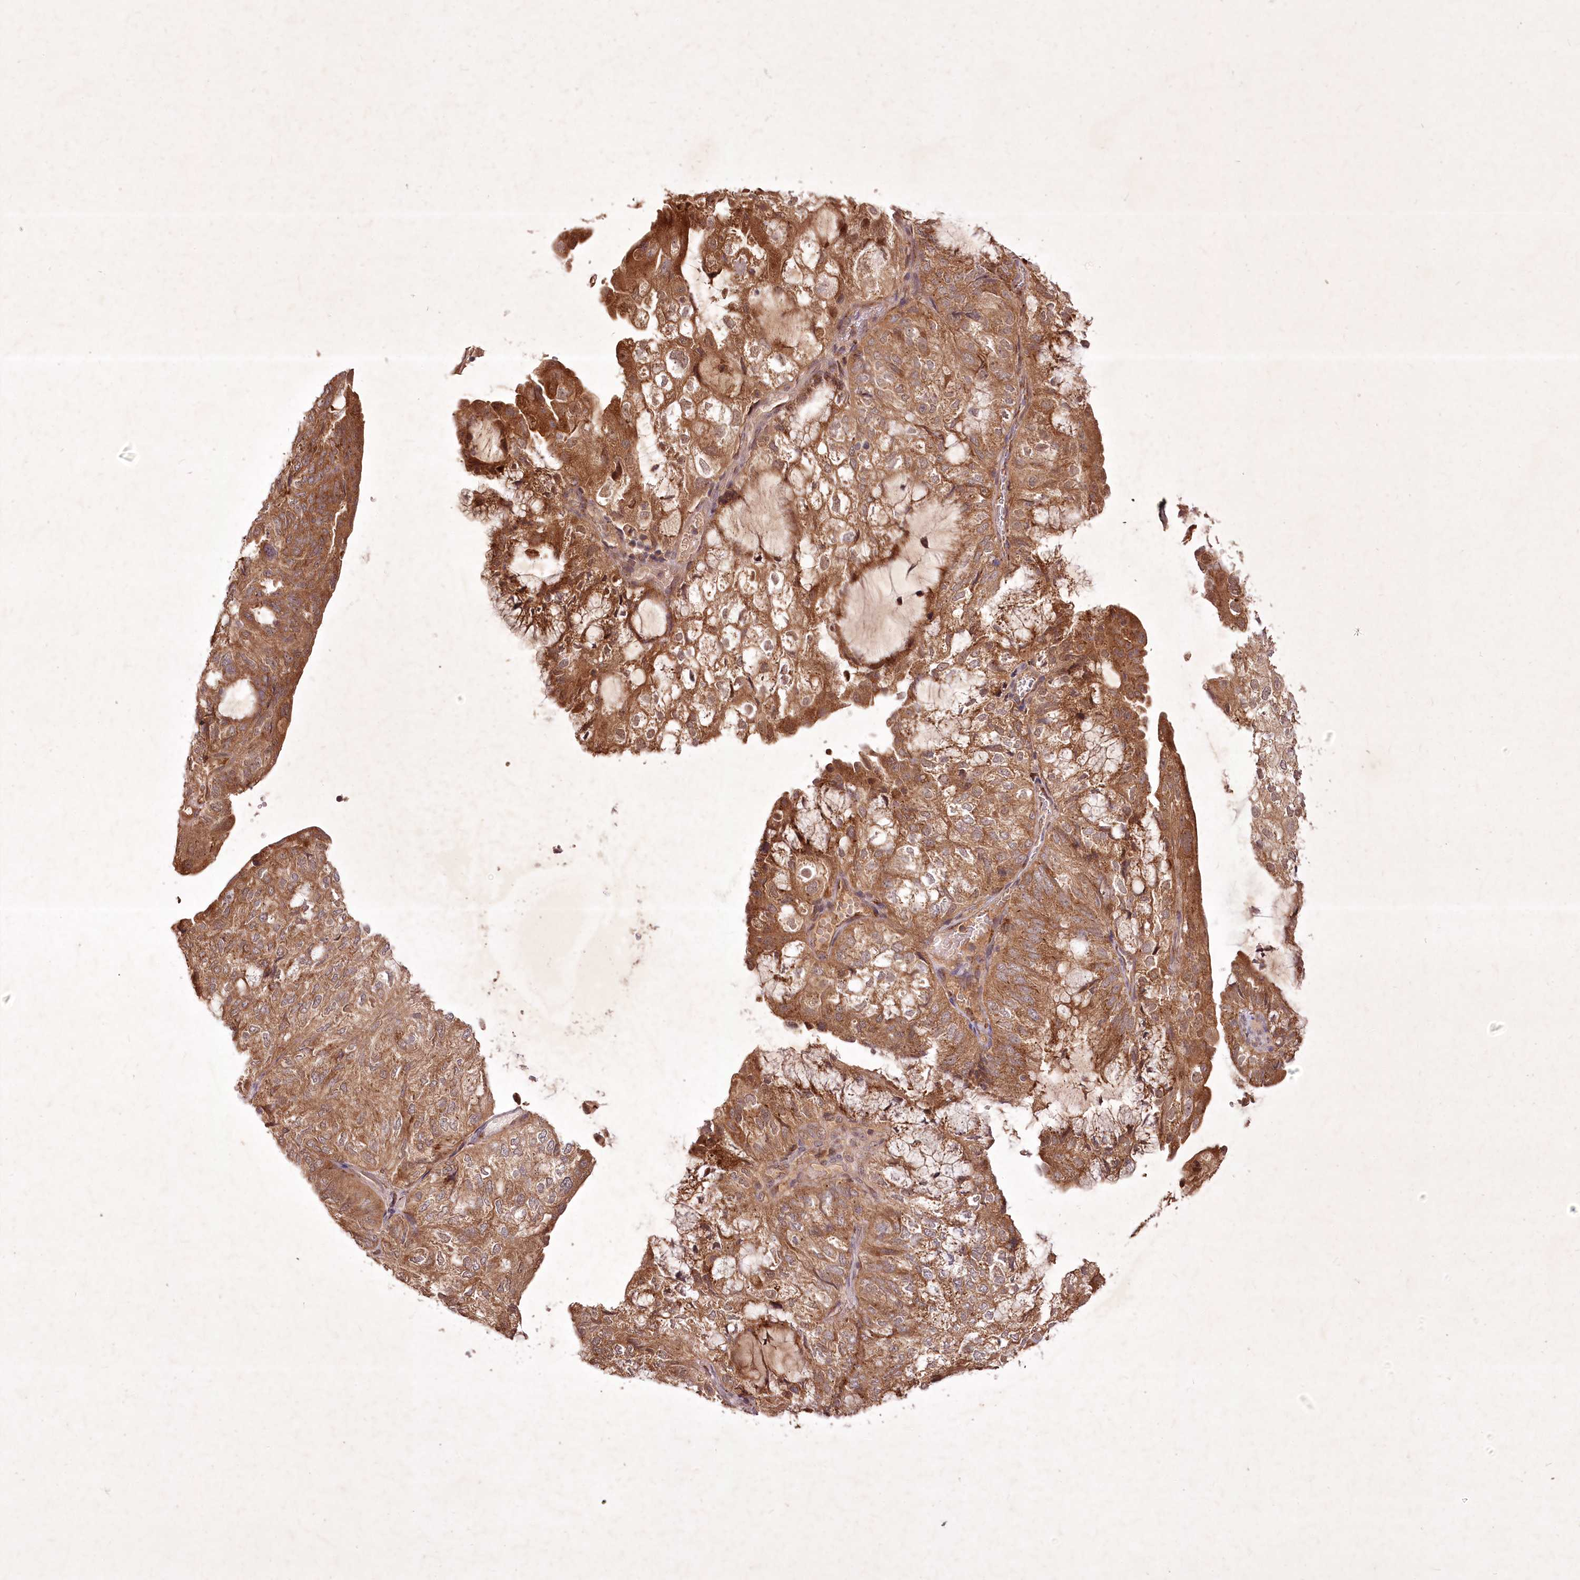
{"staining": {"intensity": "moderate", "quantity": ">75%", "location": "cytoplasmic/membranous"}, "tissue": "endometrial cancer", "cell_type": "Tumor cells", "image_type": "cancer", "snomed": [{"axis": "morphology", "description": "Adenocarcinoma, NOS"}, {"axis": "topography", "description": "Endometrium"}], "caption": "DAB (3,3'-diaminobenzidine) immunohistochemical staining of adenocarcinoma (endometrial) shows moderate cytoplasmic/membranous protein positivity in approximately >75% of tumor cells.", "gene": "IRAK1BP1", "patient": {"sex": "female", "age": 81}}